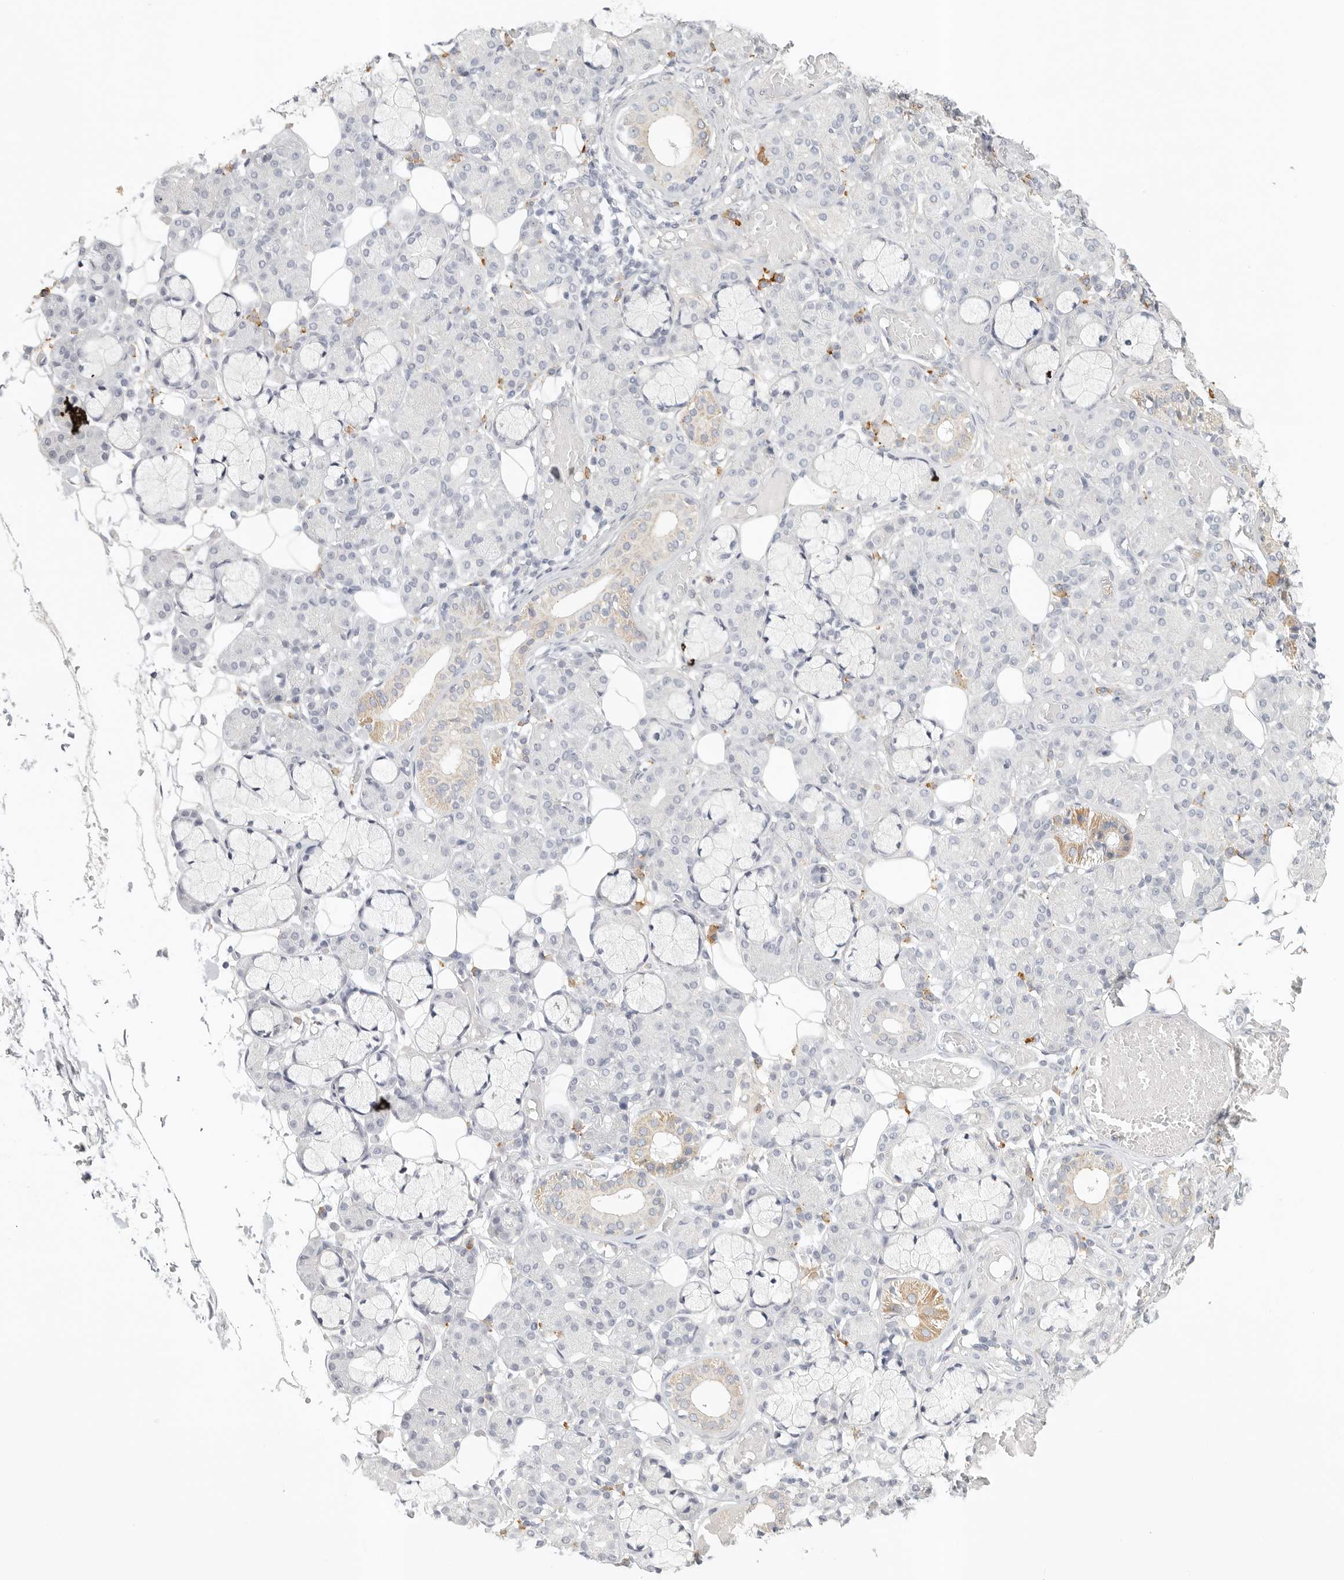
{"staining": {"intensity": "weak", "quantity": "25%-75%", "location": "cytoplasmic/membranous"}, "tissue": "salivary gland", "cell_type": "Glandular cells", "image_type": "normal", "snomed": [{"axis": "morphology", "description": "Normal tissue, NOS"}, {"axis": "topography", "description": "Salivary gland"}], "caption": "Protein staining of normal salivary gland exhibits weak cytoplasmic/membranous positivity in about 25%-75% of glandular cells. (Stains: DAB in brown, nuclei in blue, Microscopy: brightfield microscopy at high magnification).", "gene": "SLC25A36", "patient": {"sex": "male", "age": 63}}